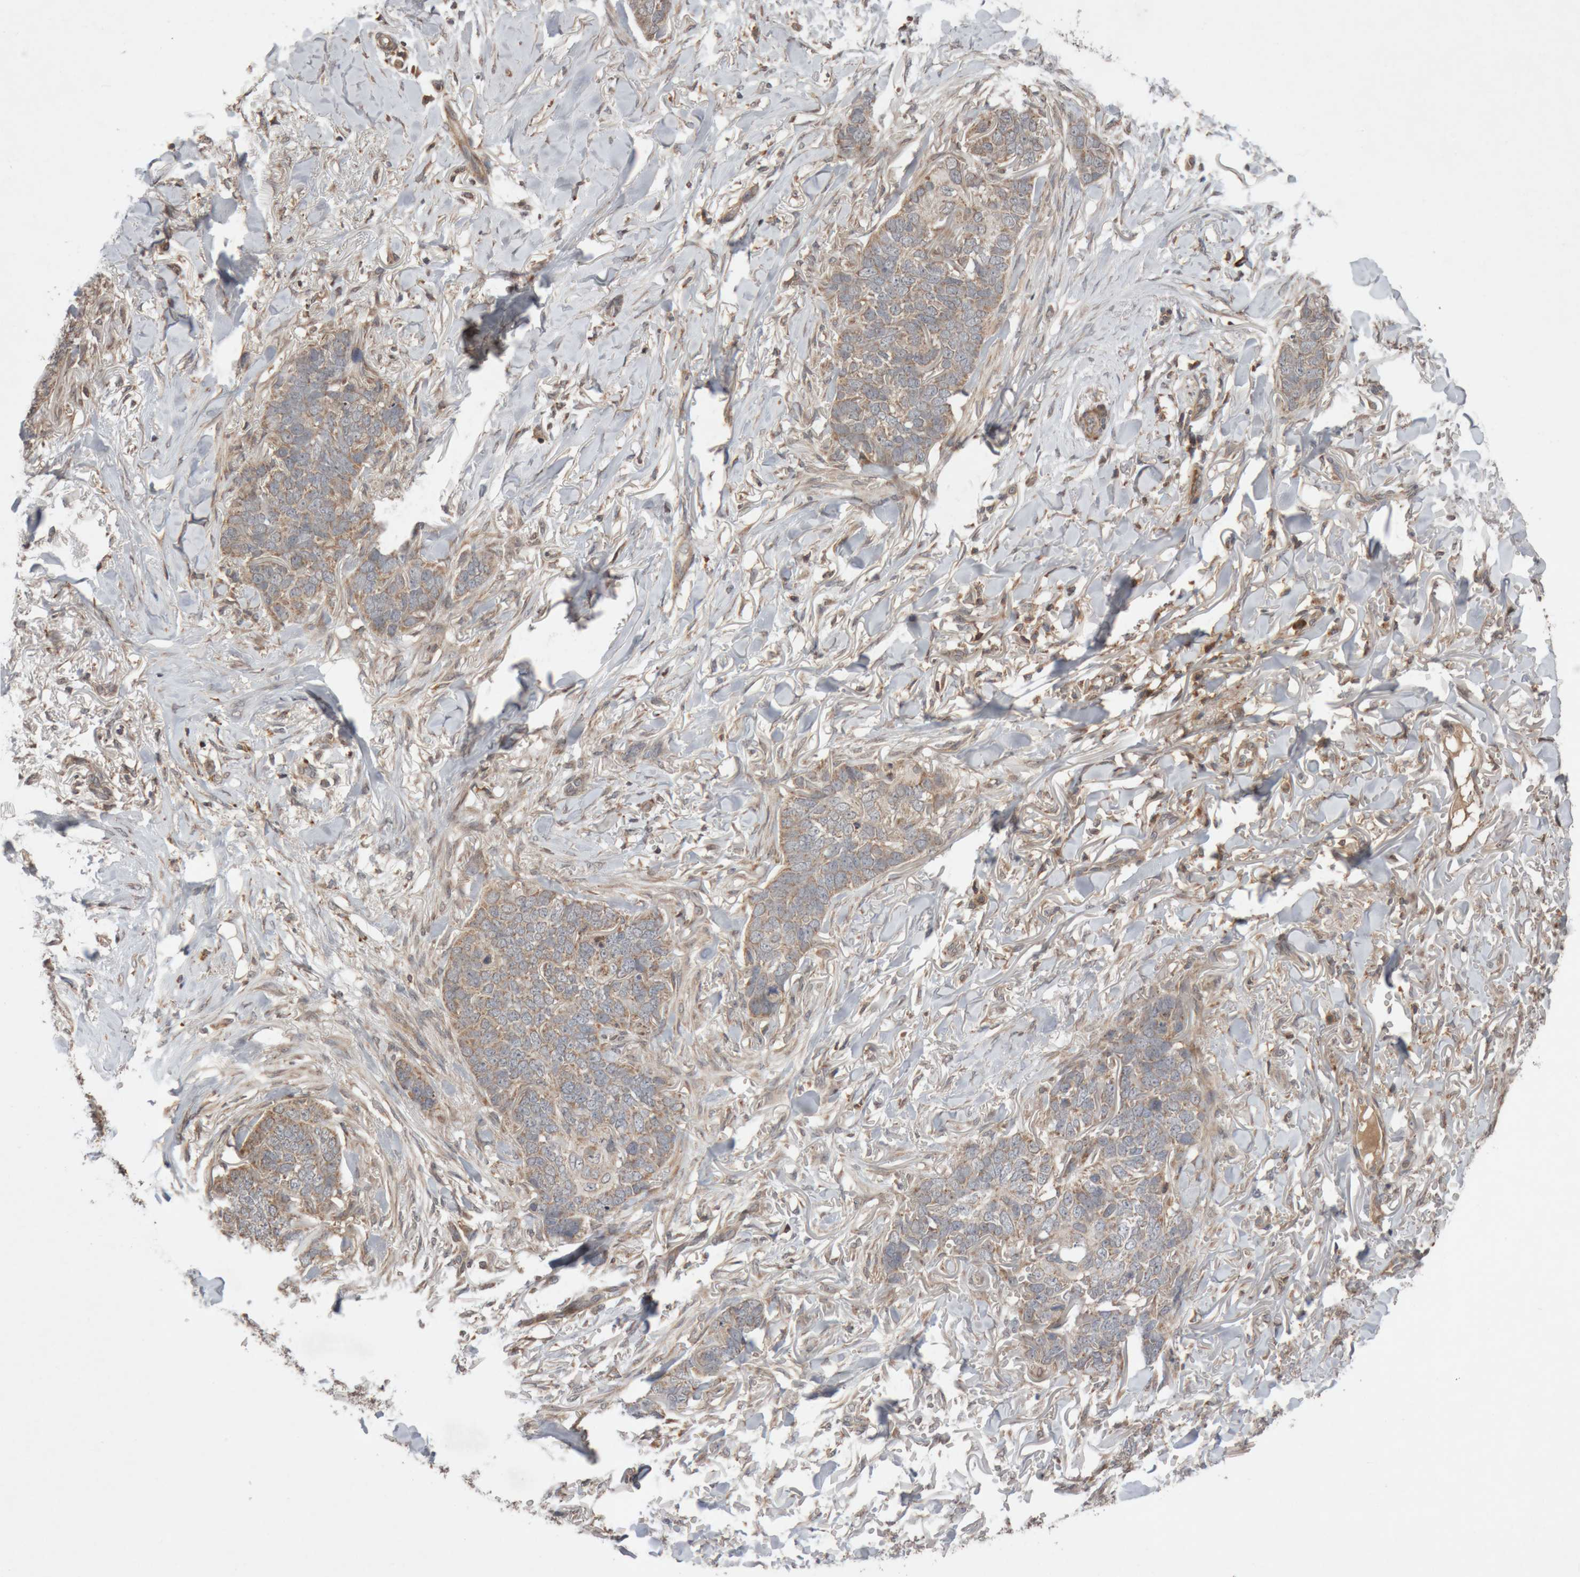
{"staining": {"intensity": "weak", "quantity": ">75%", "location": "cytoplasmic/membranous"}, "tissue": "skin cancer", "cell_type": "Tumor cells", "image_type": "cancer", "snomed": [{"axis": "morphology", "description": "Normal tissue, NOS"}, {"axis": "morphology", "description": "Basal cell carcinoma"}, {"axis": "topography", "description": "Skin"}], "caption": "The photomicrograph demonstrates staining of skin cancer (basal cell carcinoma), revealing weak cytoplasmic/membranous protein staining (brown color) within tumor cells.", "gene": "KIF21B", "patient": {"sex": "male", "age": 77}}